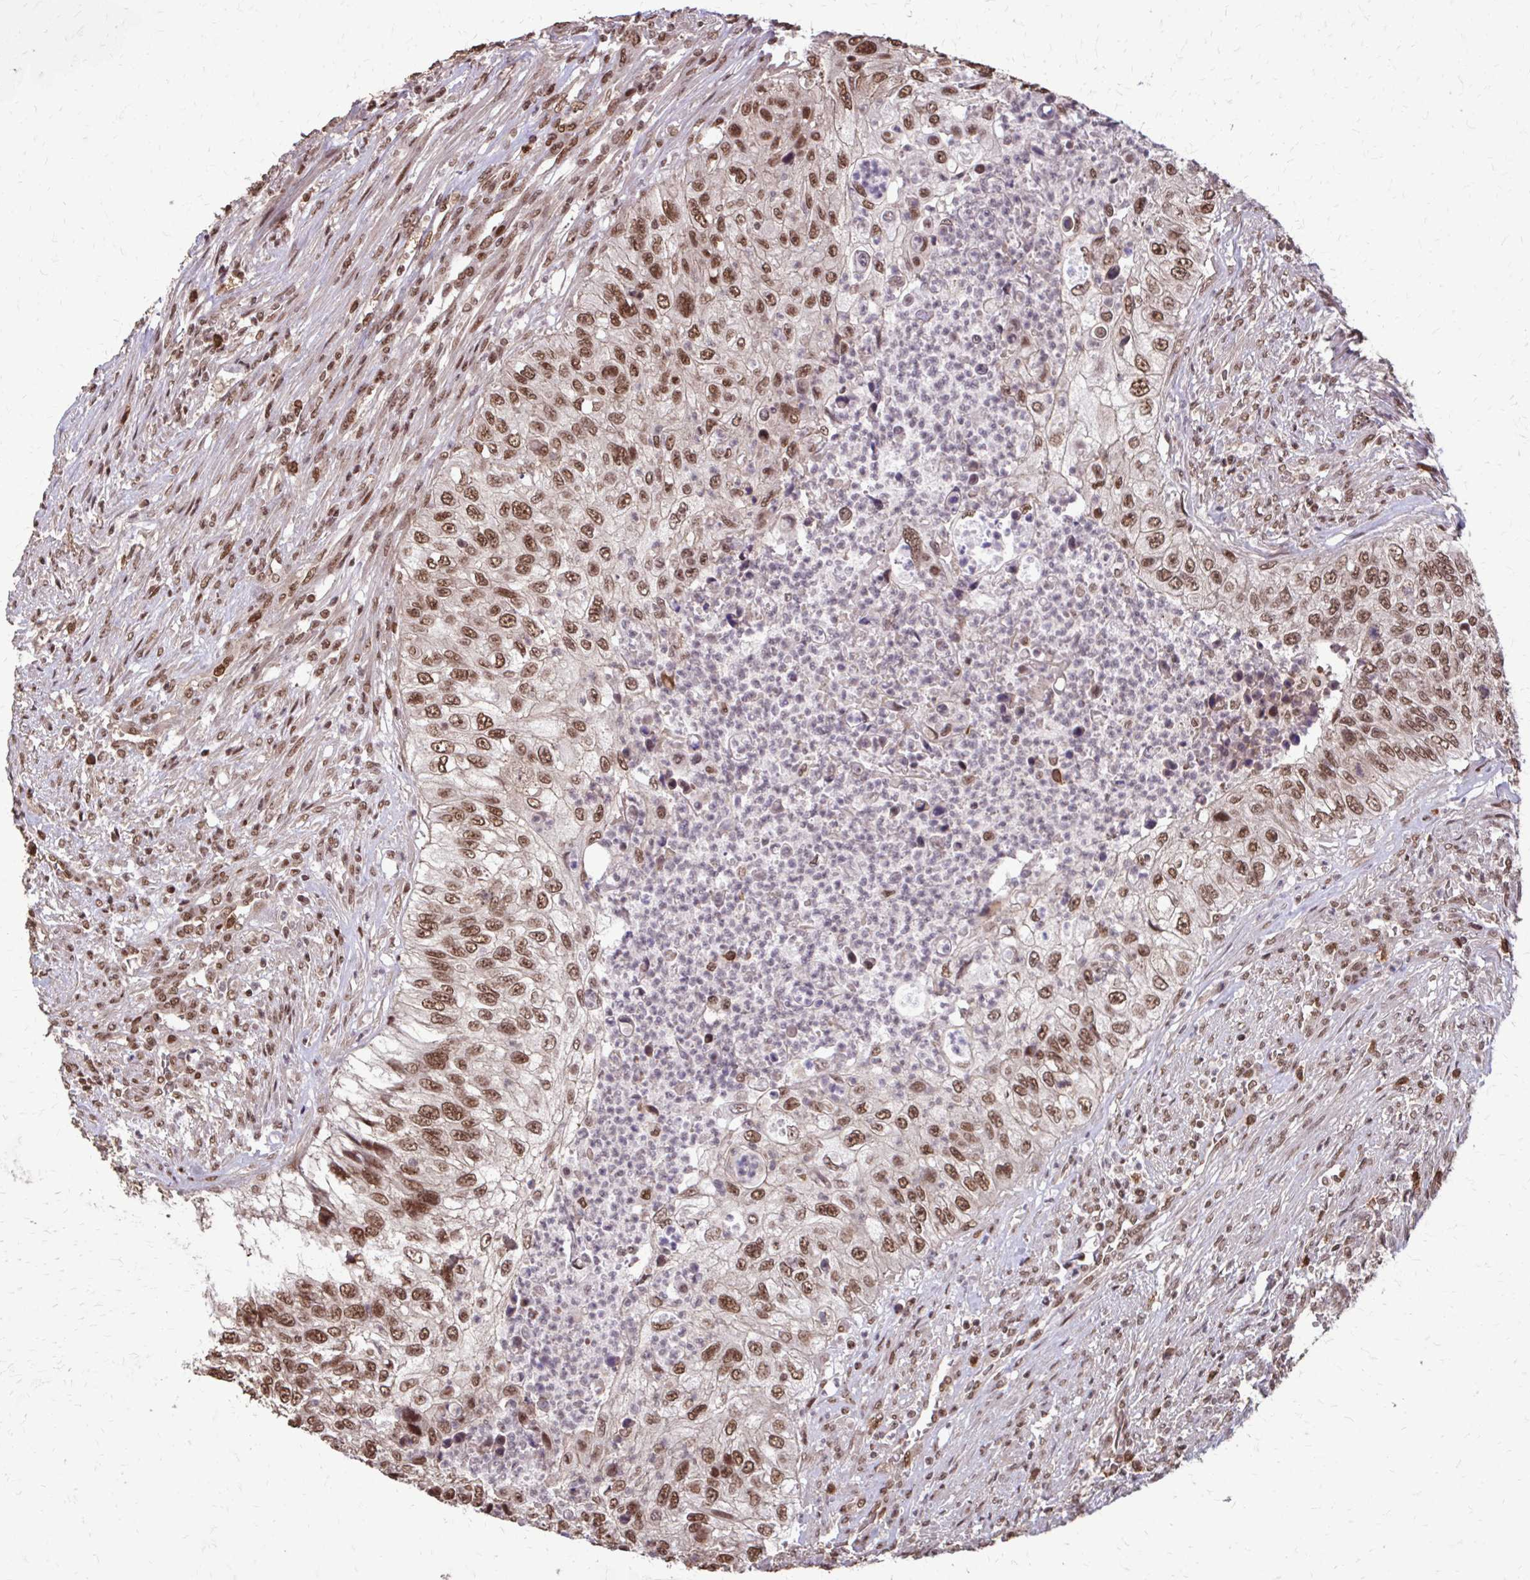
{"staining": {"intensity": "moderate", "quantity": ">75%", "location": "nuclear"}, "tissue": "urothelial cancer", "cell_type": "Tumor cells", "image_type": "cancer", "snomed": [{"axis": "morphology", "description": "Urothelial carcinoma, High grade"}, {"axis": "topography", "description": "Urinary bladder"}], "caption": "About >75% of tumor cells in human urothelial cancer exhibit moderate nuclear protein positivity as visualized by brown immunohistochemical staining.", "gene": "SS18", "patient": {"sex": "female", "age": 60}}